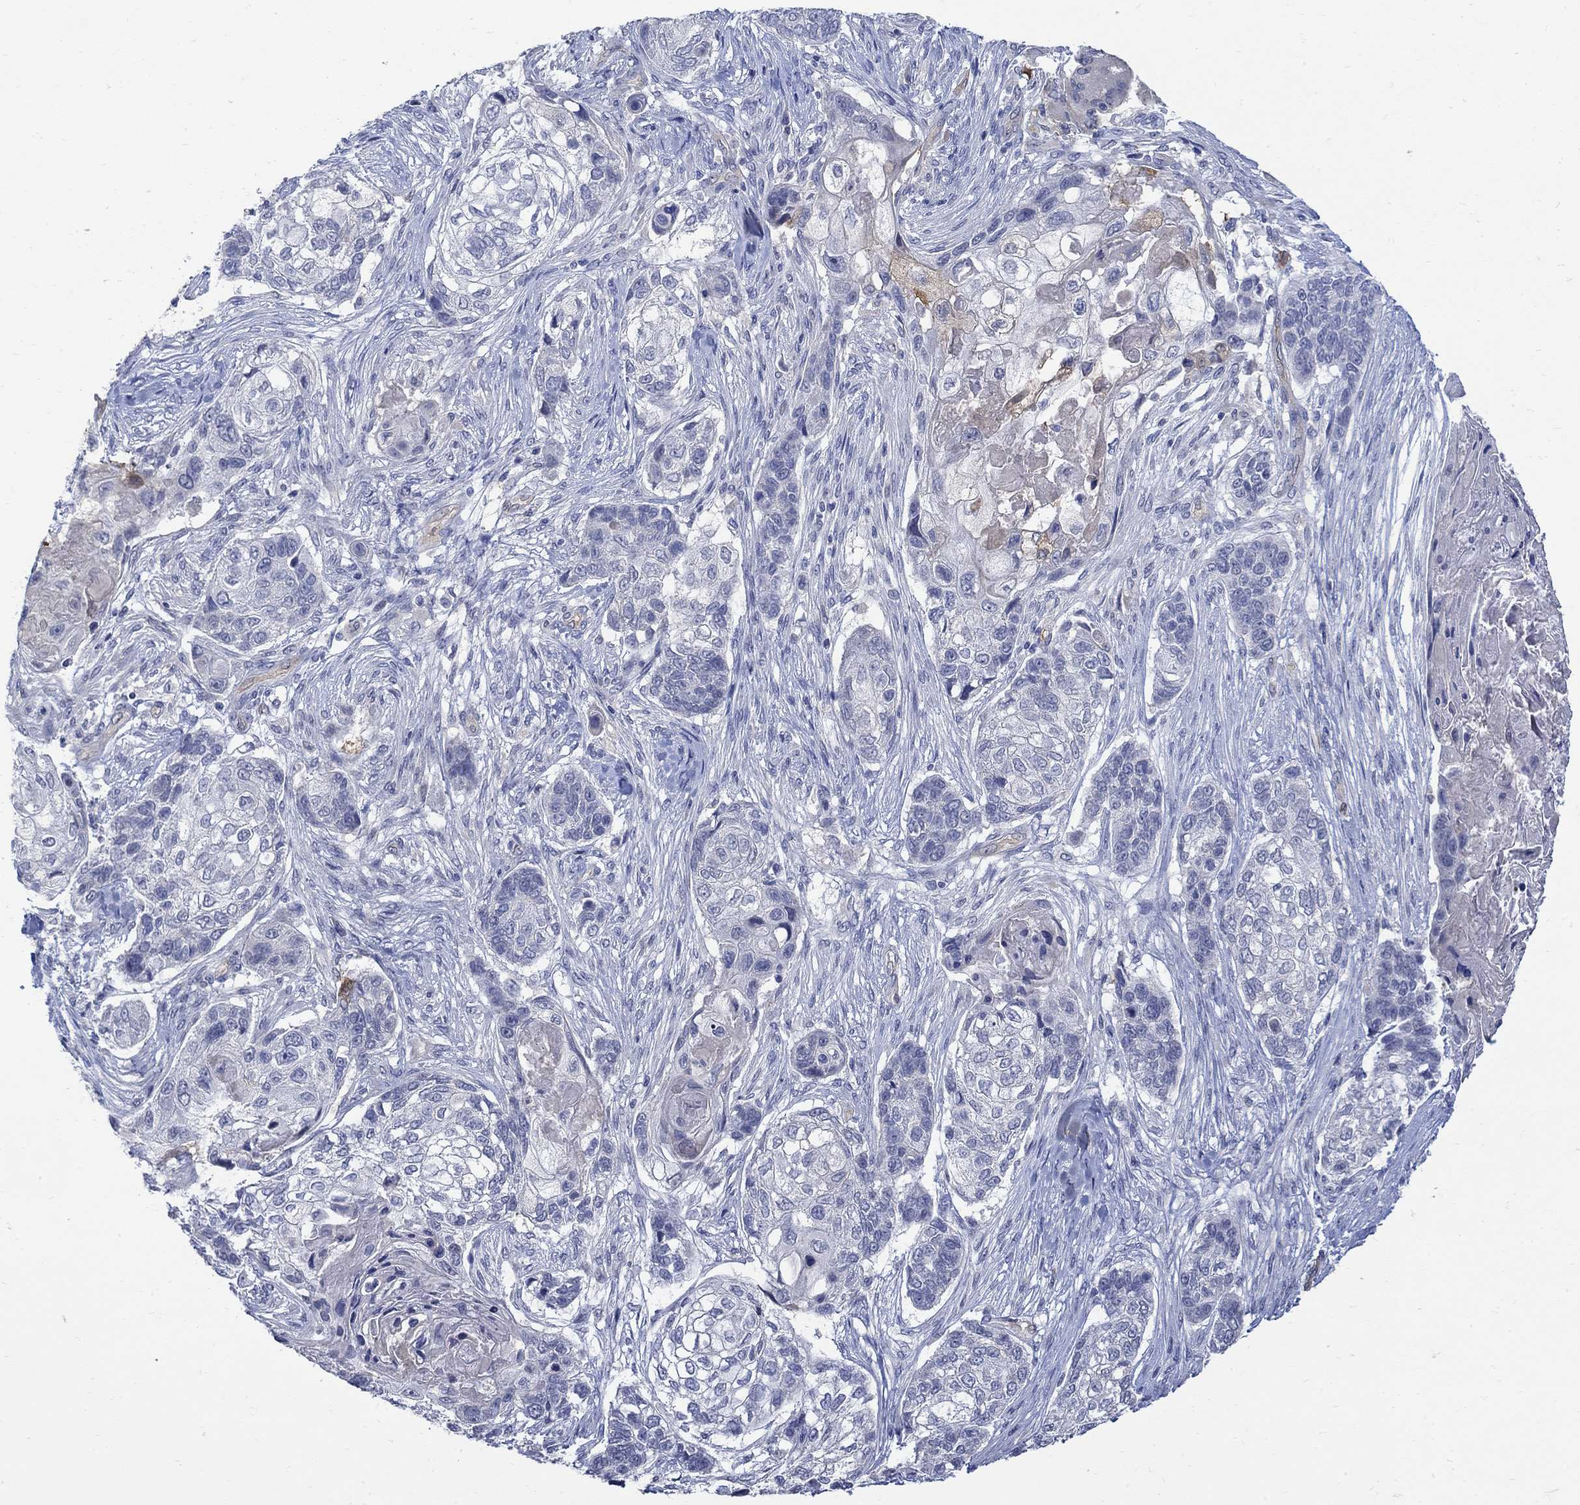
{"staining": {"intensity": "negative", "quantity": "none", "location": "none"}, "tissue": "lung cancer", "cell_type": "Tumor cells", "image_type": "cancer", "snomed": [{"axis": "morphology", "description": "Normal tissue, NOS"}, {"axis": "morphology", "description": "Squamous cell carcinoma, NOS"}, {"axis": "topography", "description": "Bronchus"}, {"axis": "topography", "description": "Lung"}], "caption": "An IHC image of lung cancer is shown. There is no staining in tumor cells of lung cancer.", "gene": "TGM2", "patient": {"sex": "male", "age": 69}}